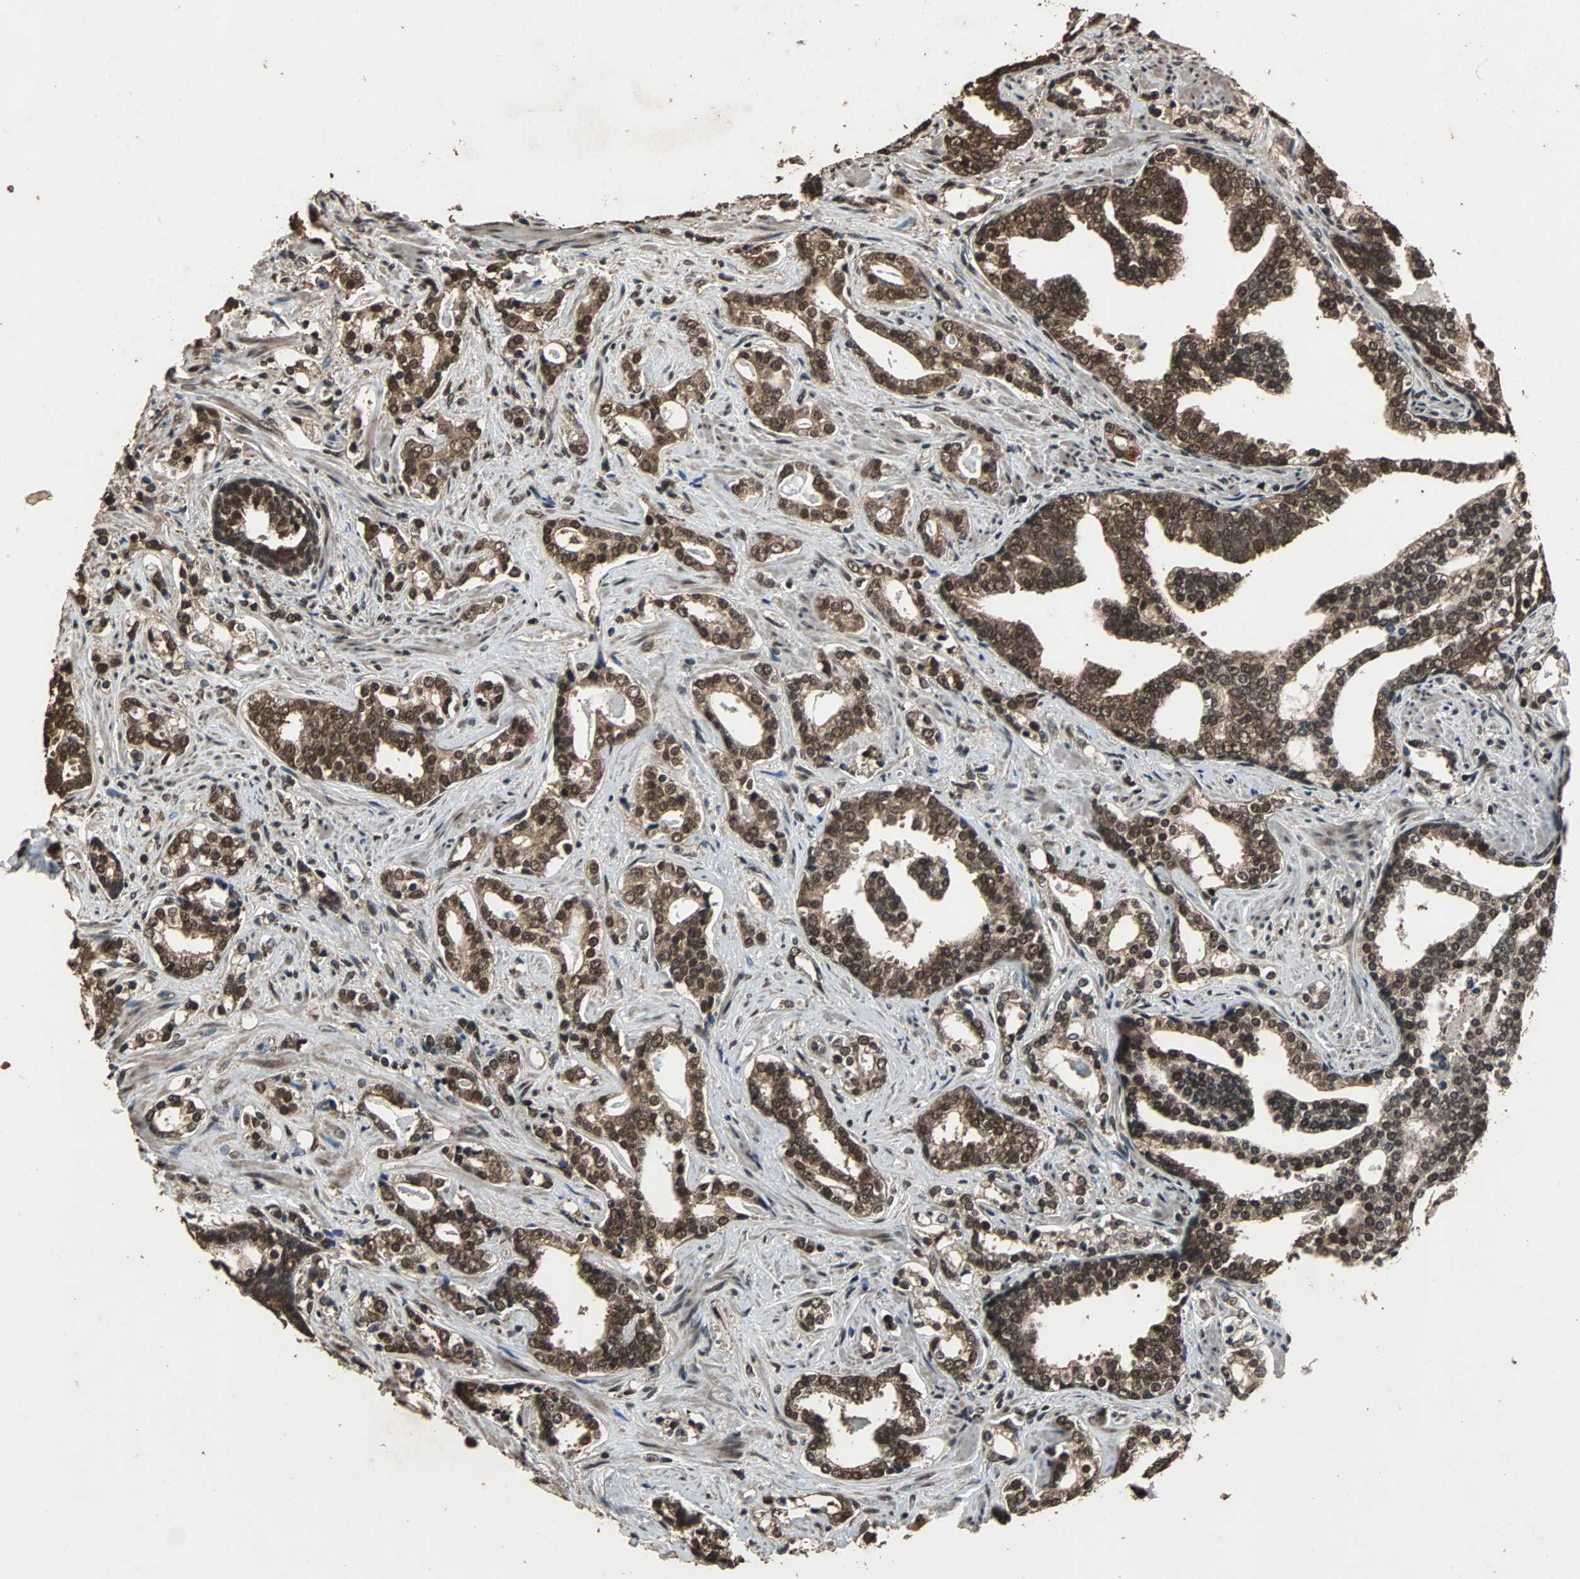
{"staining": {"intensity": "strong", "quantity": ">75%", "location": "cytoplasmic/membranous,nuclear"}, "tissue": "prostate cancer", "cell_type": "Tumor cells", "image_type": "cancer", "snomed": [{"axis": "morphology", "description": "Adenocarcinoma, High grade"}, {"axis": "topography", "description": "Prostate"}], "caption": "Strong cytoplasmic/membranous and nuclear staining for a protein is appreciated in about >75% of tumor cells of prostate adenocarcinoma (high-grade) using immunohistochemistry (IHC).", "gene": "ZNF18", "patient": {"sex": "male", "age": 67}}